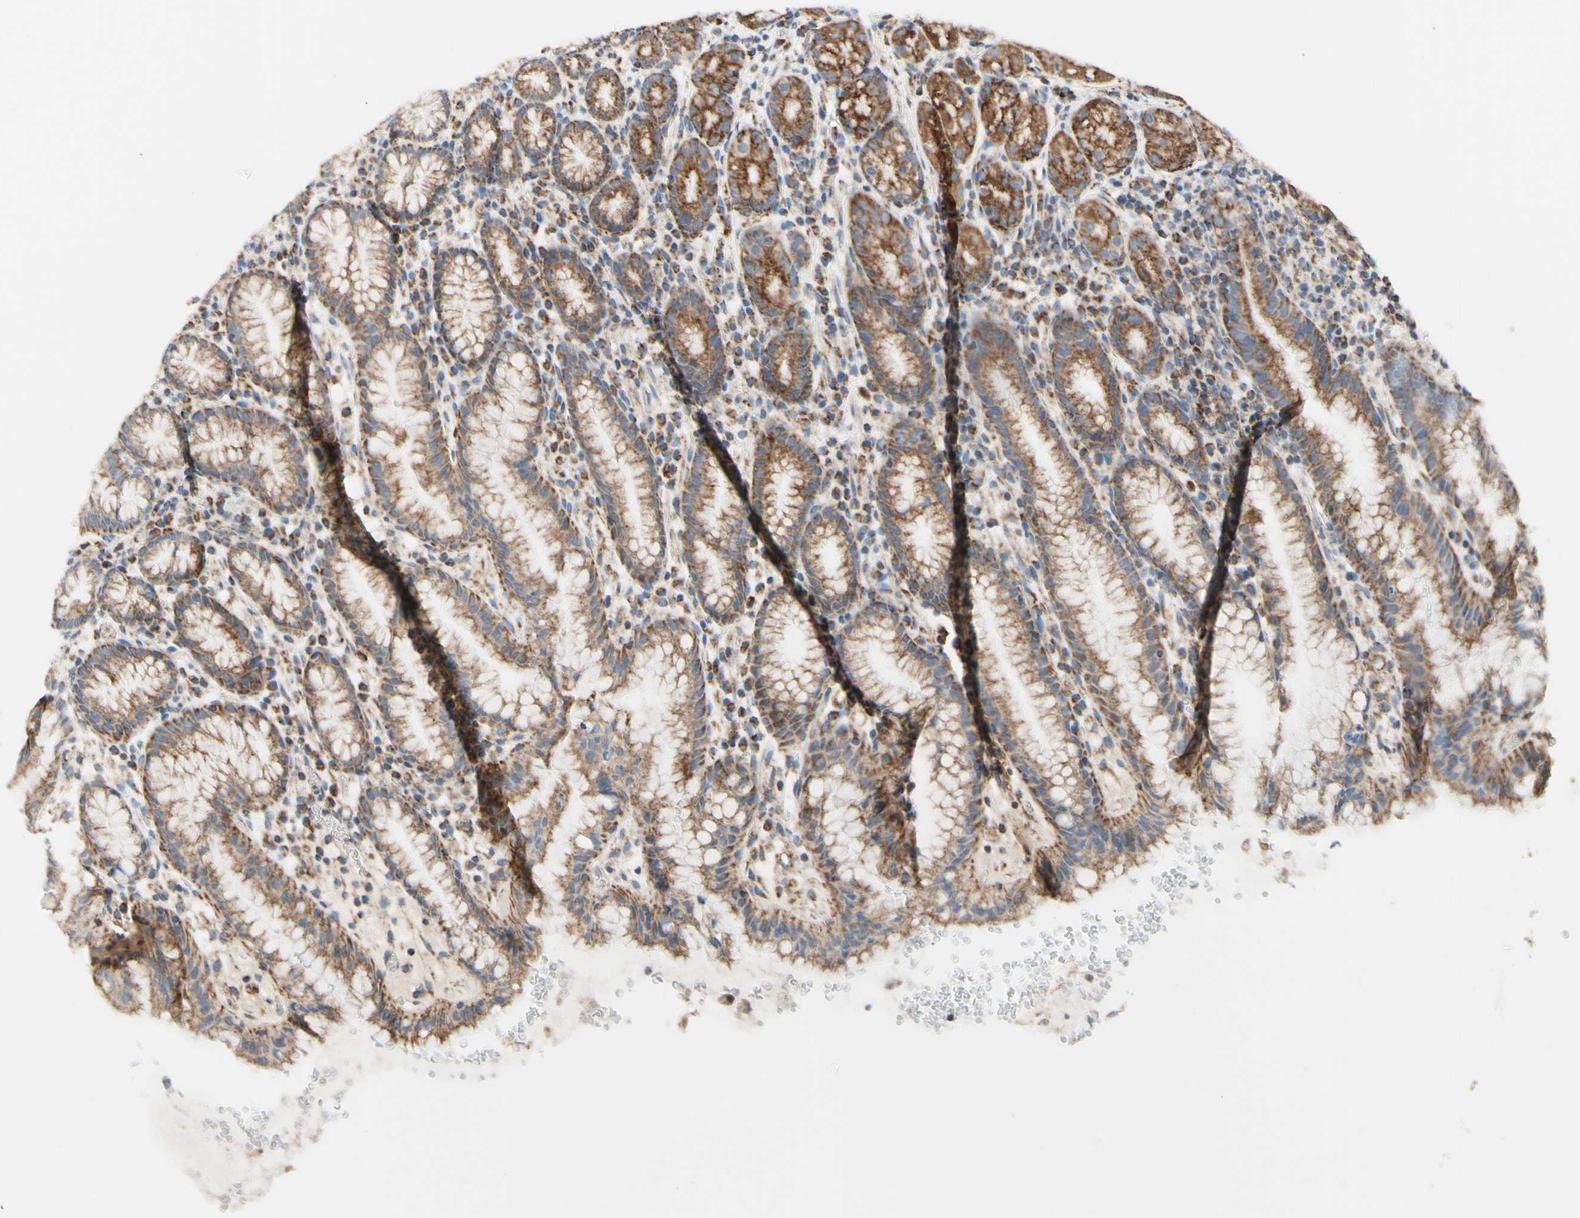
{"staining": {"intensity": "moderate", "quantity": ">75%", "location": "cytoplasmic/membranous"}, "tissue": "stomach", "cell_type": "Glandular cells", "image_type": "normal", "snomed": [{"axis": "morphology", "description": "Normal tissue, NOS"}, {"axis": "topography", "description": "Stomach, lower"}], "caption": "Immunohistochemistry (IHC) of unremarkable stomach demonstrates medium levels of moderate cytoplasmic/membranous positivity in approximately >75% of glandular cells. The protein is shown in brown color, while the nuclei are stained blue.", "gene": "ARMC10", "patient": {"sex": "male", "age": 52}}